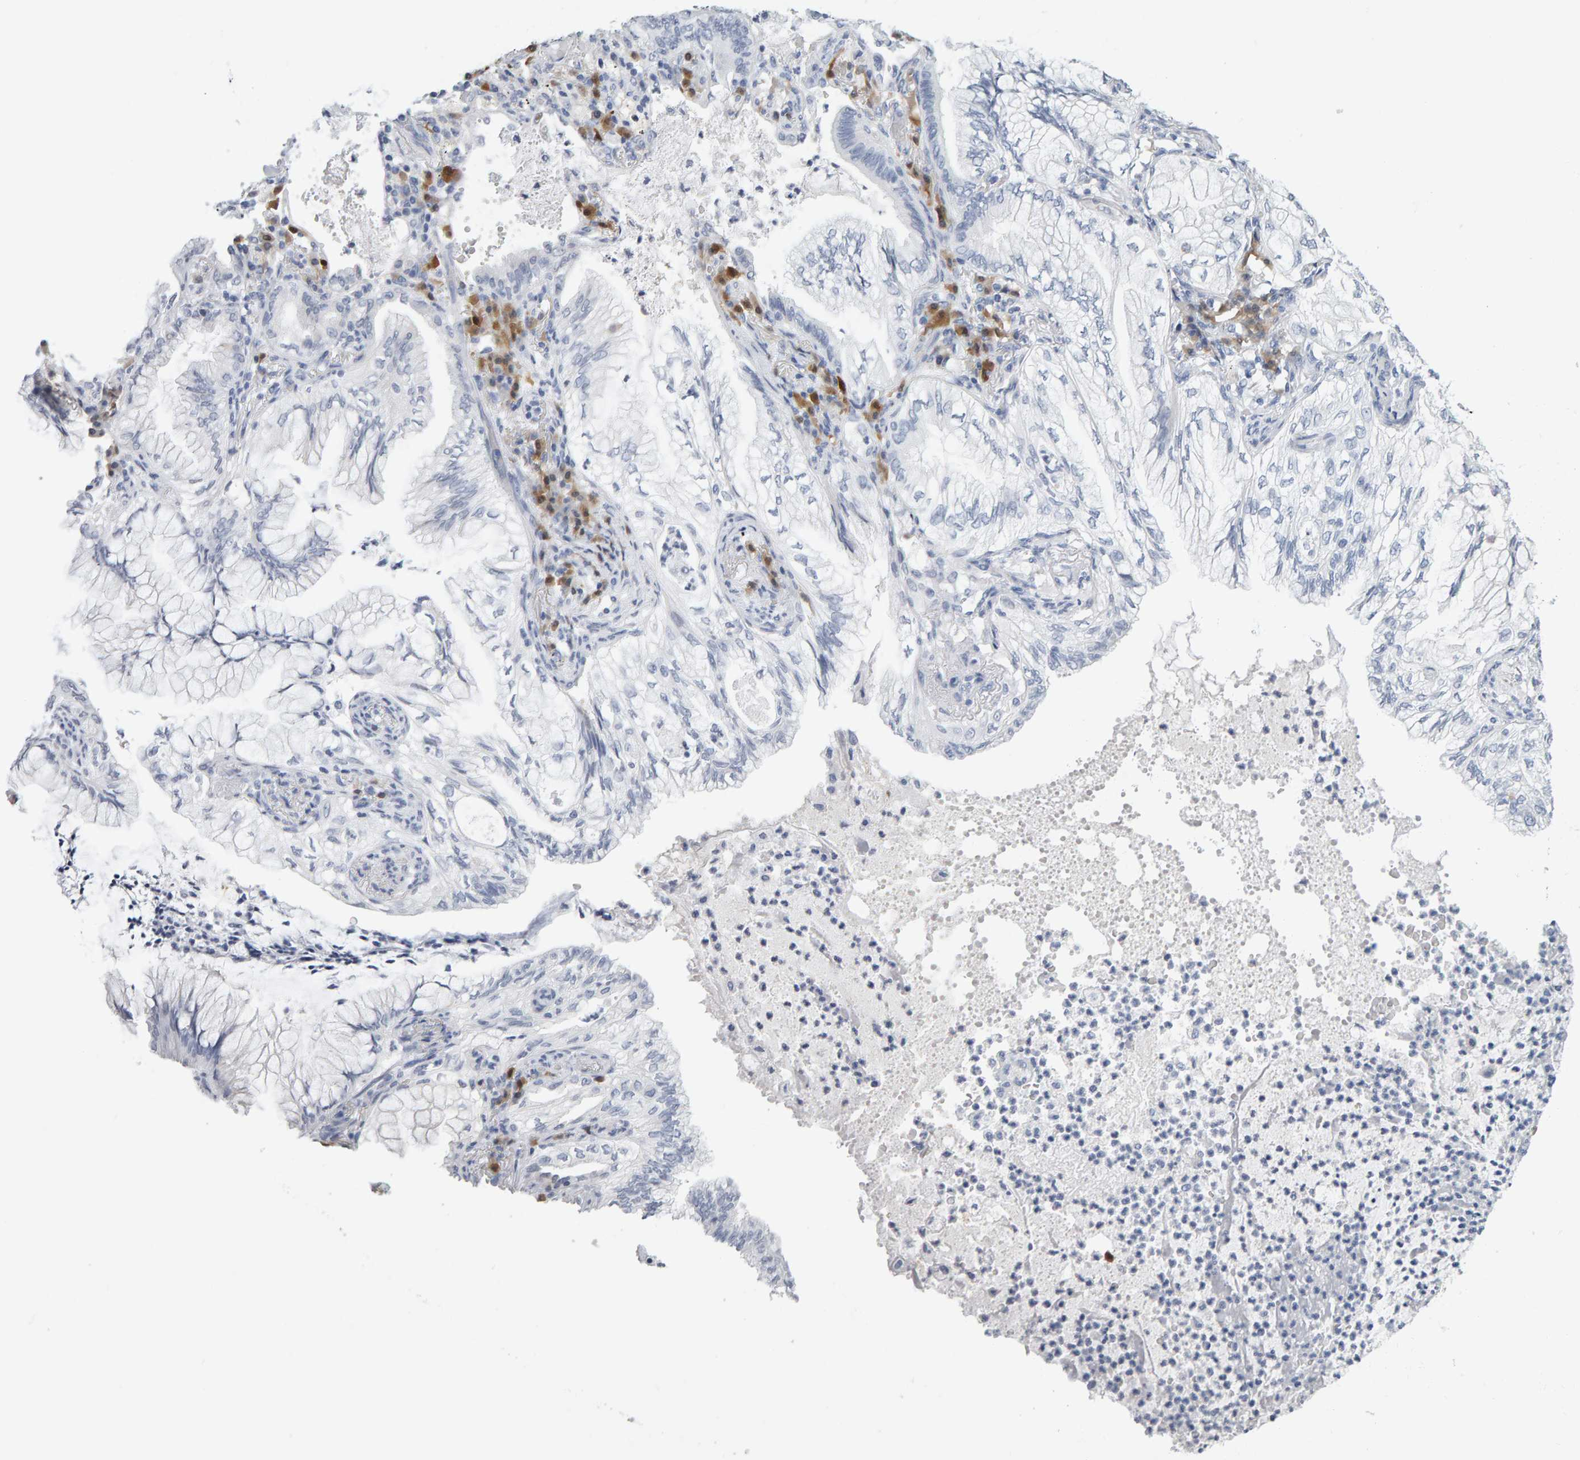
{"staining": {"intensity": "negative", "quantity": "none", "location": "none"}, "tissue": "lung cancer", "cell_type": "Tumor cells", "image_type": "cancer", "snomed": [{"axis": "morphology", "description": "Adenocarcinoma, NOS"}, {"axis": "topography", "description": "Lung"}], "caption": "Micrograph shows no protein positivity in tumor cells of lung cancer (adenocarcinoma) tissue.", "gene": "CTH", "patient": {"sex": "female", "age": 70}}